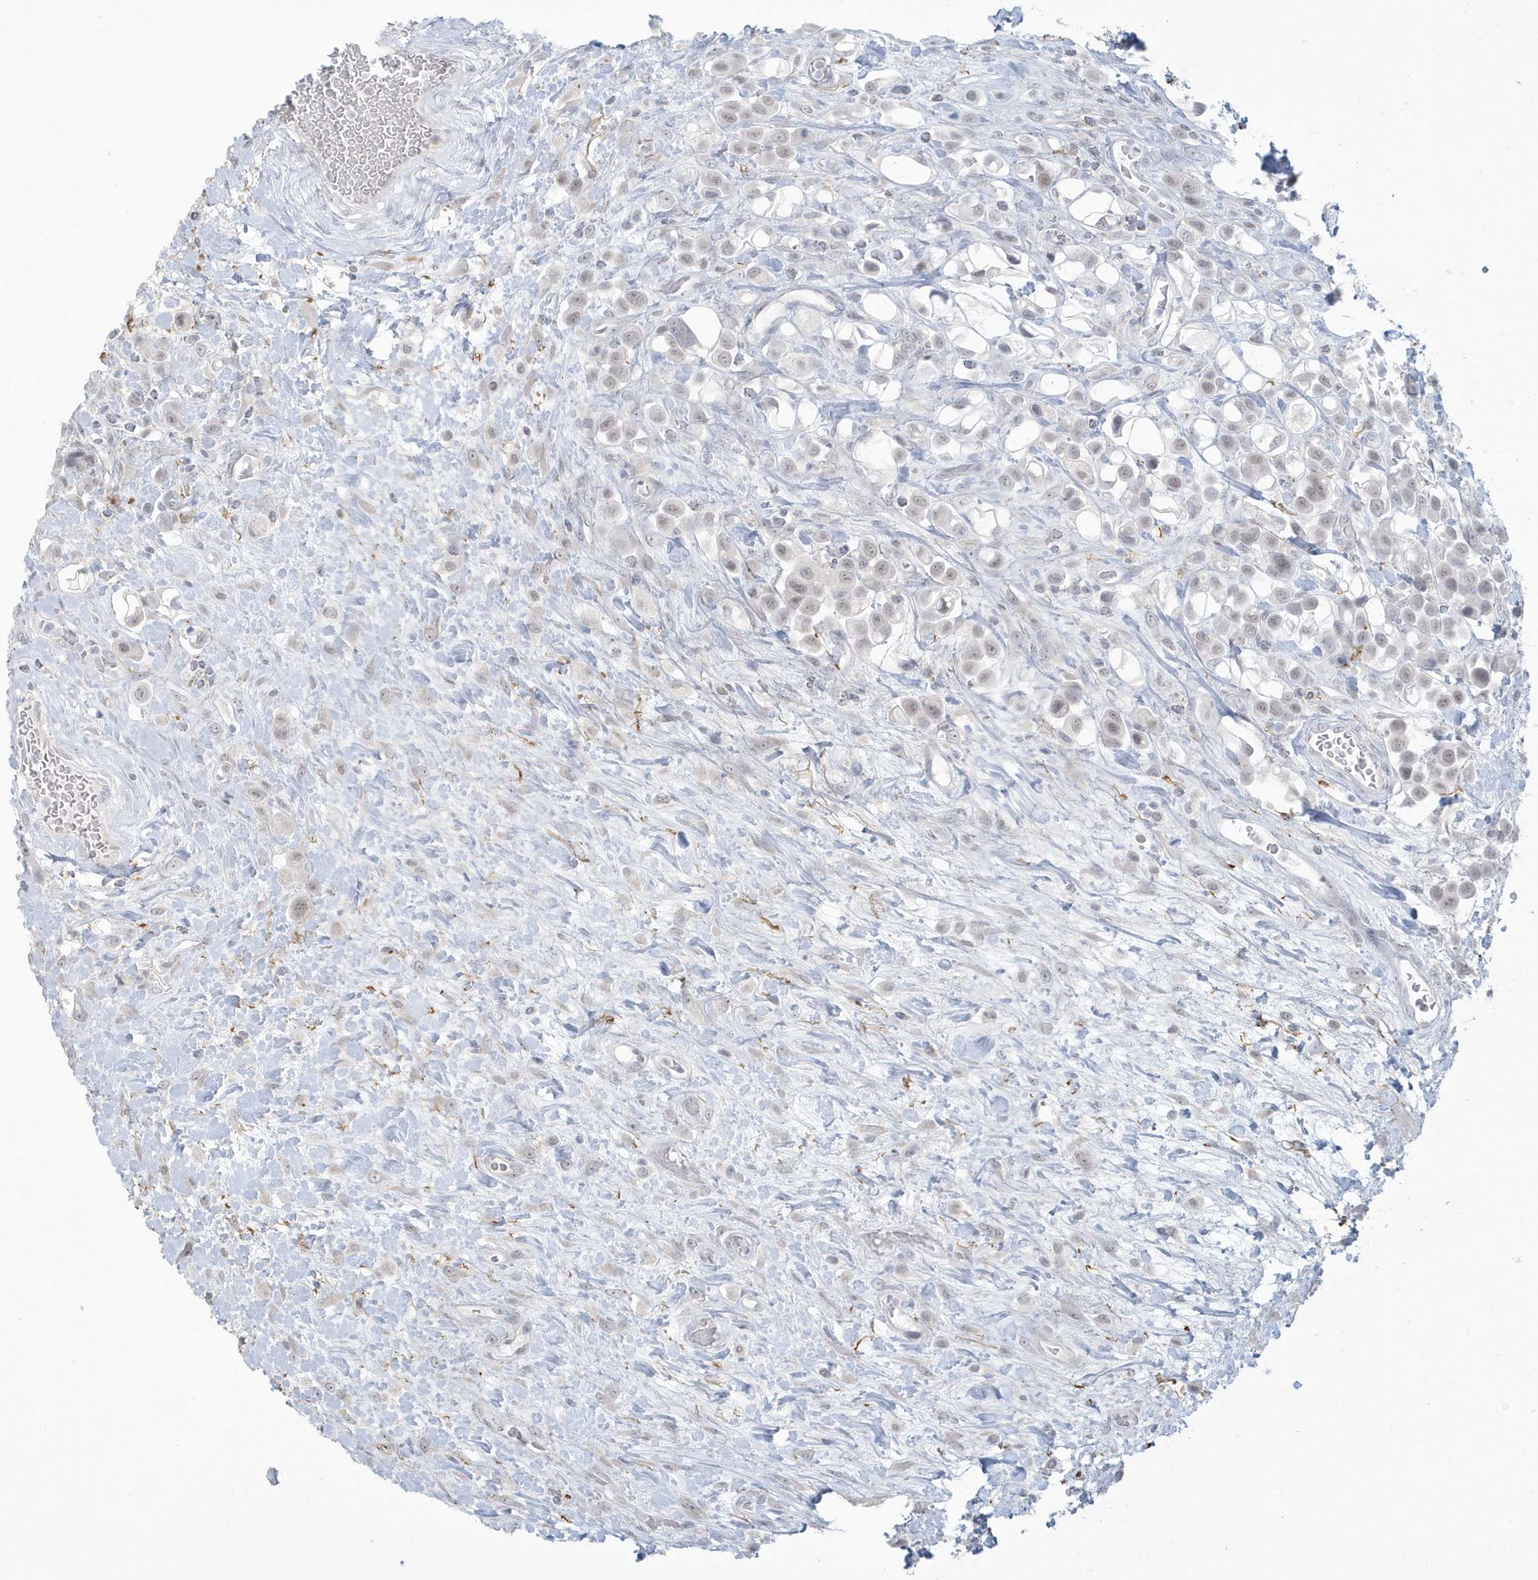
{"staining": {"intensity": "weak", "quantity": "<25%", "location": "nuclear"}, "tissue": "urothelial cancer", "cell_type": "Tumor cells", "image_type": "cancer", "snomed": [{"axis": "morphology", "description": "Urothelial carcinoma, High grade"}, {"axis": "topography", "description": "Urinary bladder"}], "caption": "High magnification brightfield microscopy of high-grade urothelial carcinoma stained with DAB (3,3'-diaminobenzidine) (brown) and counterstained with hematoxylin (blue): tumor cells show no significant expression.", "gene": "HERC6", "patient": {"sex": "male", "age": 50}}